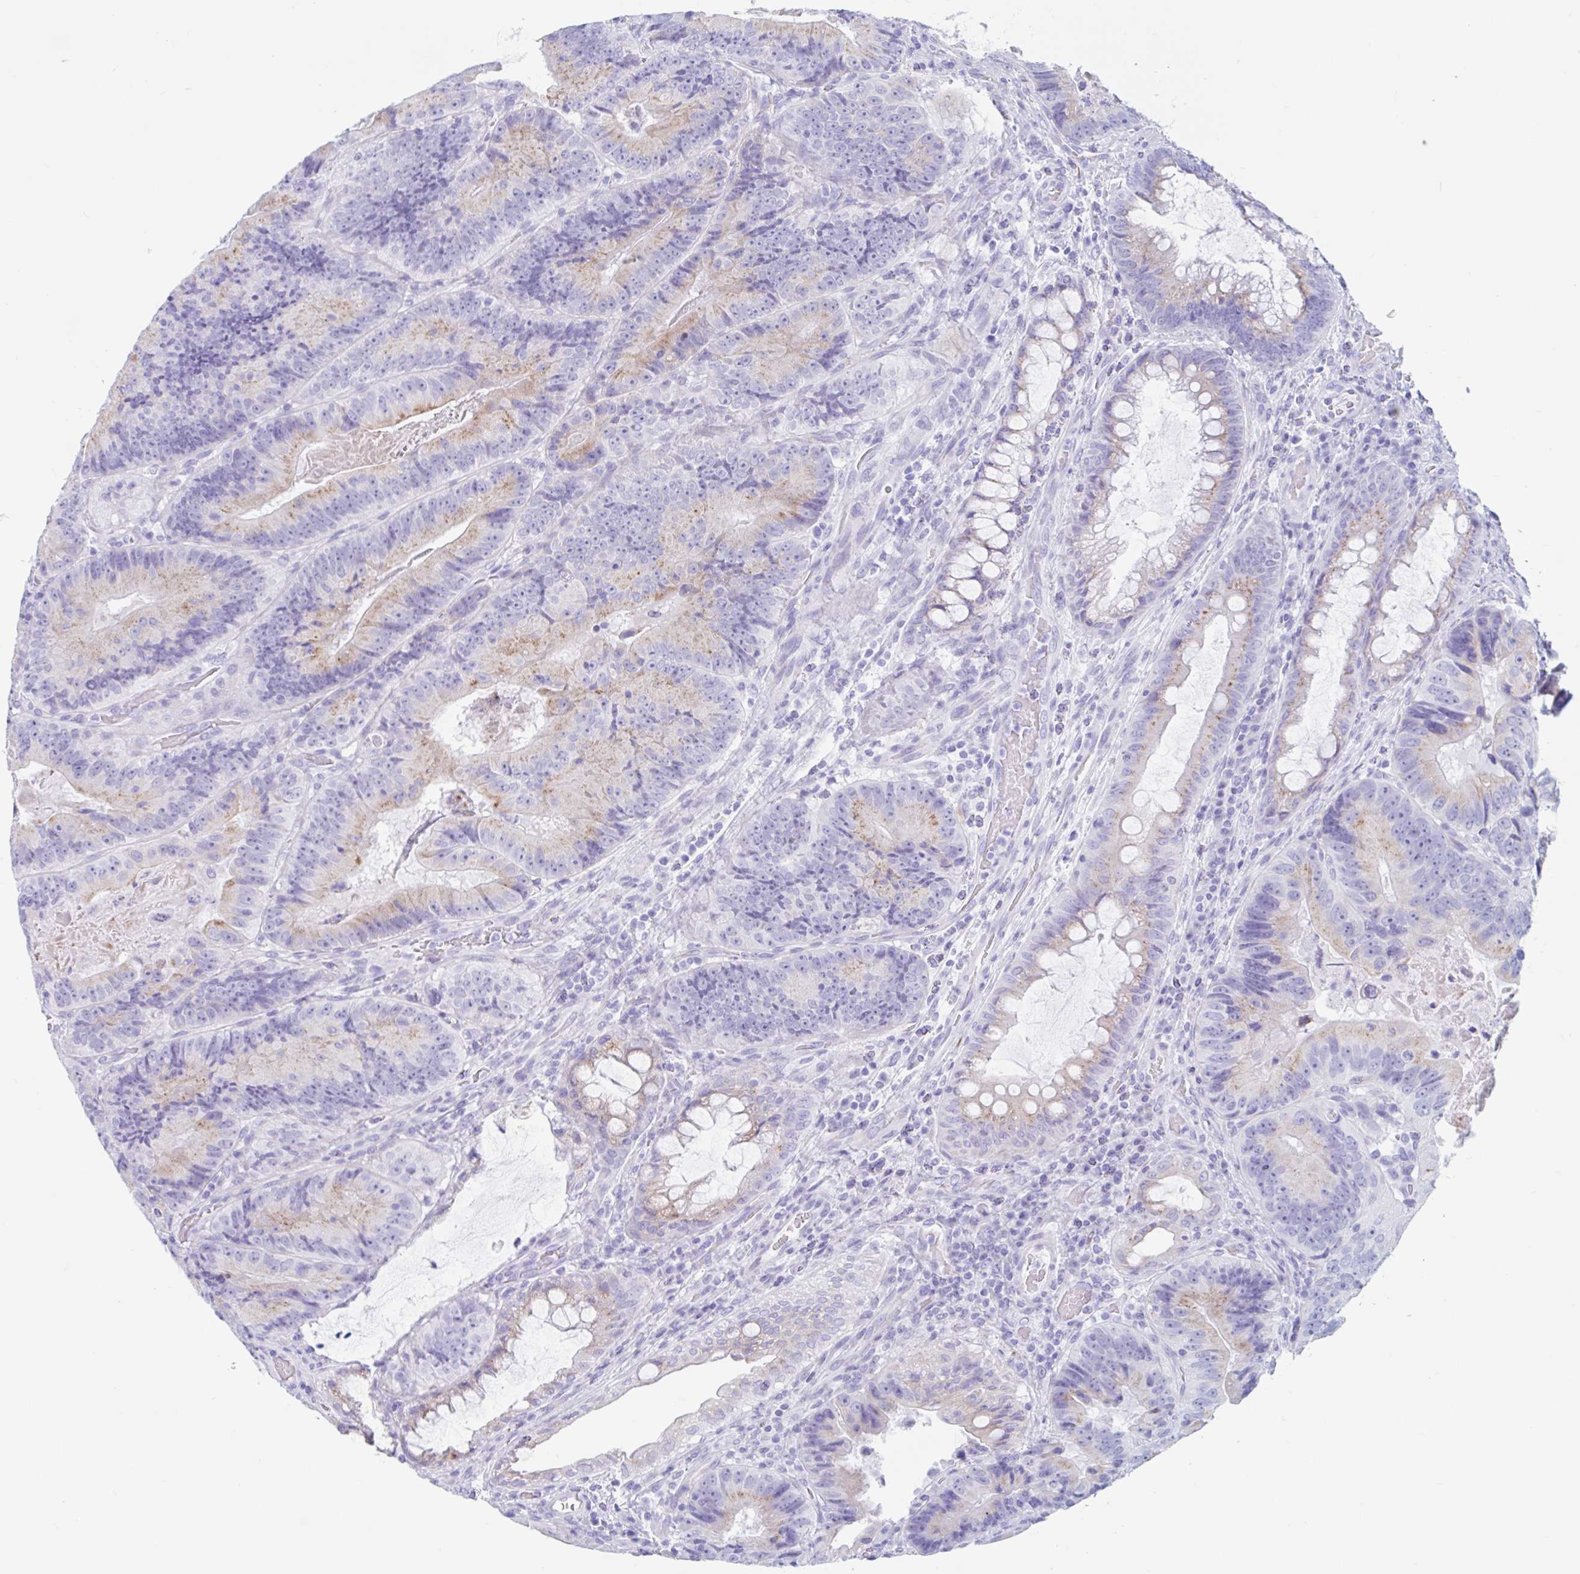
{"staining": {"intensity": "weak", "quantity": ">75%", "location": "cytoplasmic/membranous"}, "tissue": "colorectal cancer", "cell_type": "Tumor cells", "image_type": "cancer", "snomed": [{"axis": "morphology", "description": "Adenocarcinoma, NOS"}, {"axis": "topography", "description": "Colon"}], "caption": "A micrograph of human colorectal cancer stained for a protein reveals weak cytoplasmic/membranous brown staining in tumor cells. The protein of interest is stained brown, and the nuclei are stained in blue (DAB (3,3'-diaminobenzidine) IHC with brightfield microscopy, high magnification).", "gene": "CPTP", "patient": {"sex": "female", "age": 86}}